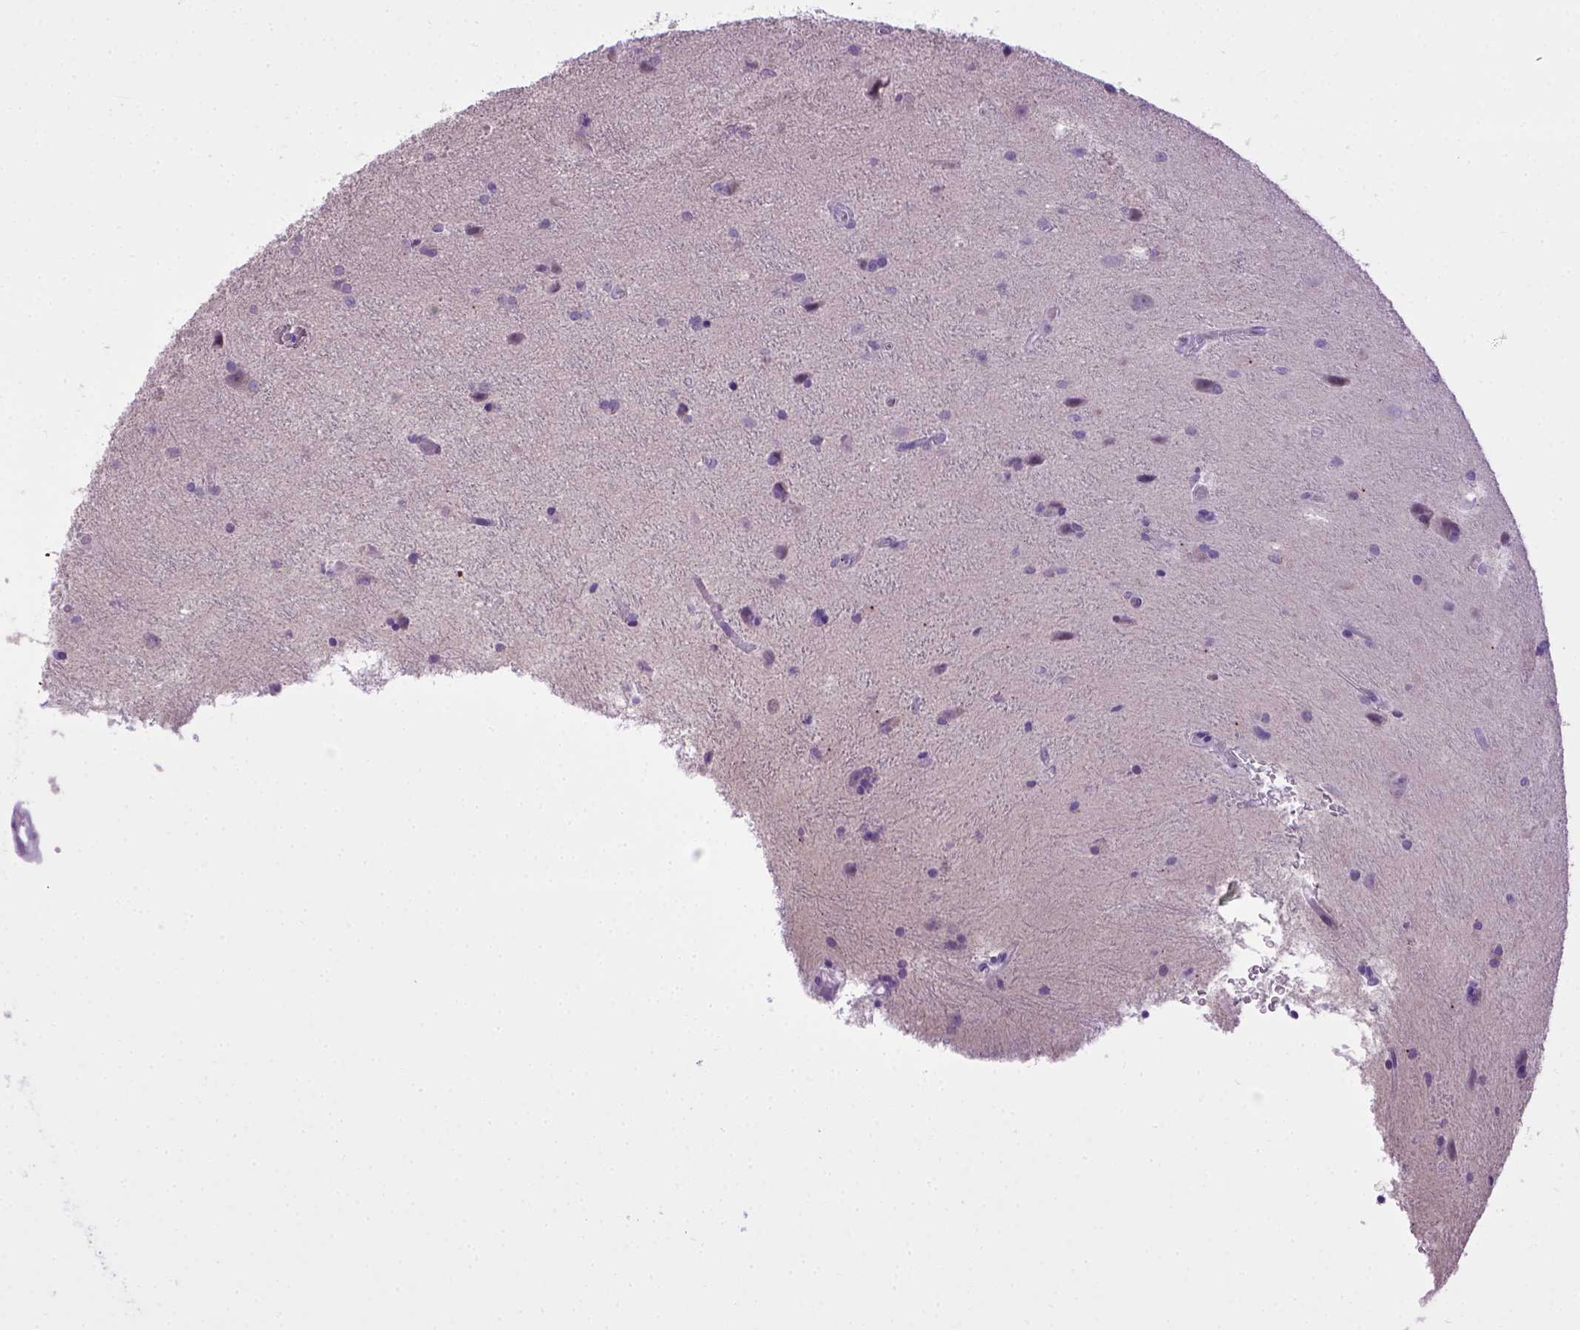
{"staining": {"intensity": "negative", "quantity": "none", "location": "none"}, "tissue": "glioma", "cell_type": "Tumor cells", "image_type": "cancer", "snomed": [{"axis": "morphology", "description": "Glioma, malignant, Low grade"}, {"axis": "topography", "description": "Brain"}], "caption": "High power microscopy image of an IHC image of glioma, revealing no significant staining in tumor cells.", "gene": "CDH1", "patient": {"sex": "male", "age": 58}}